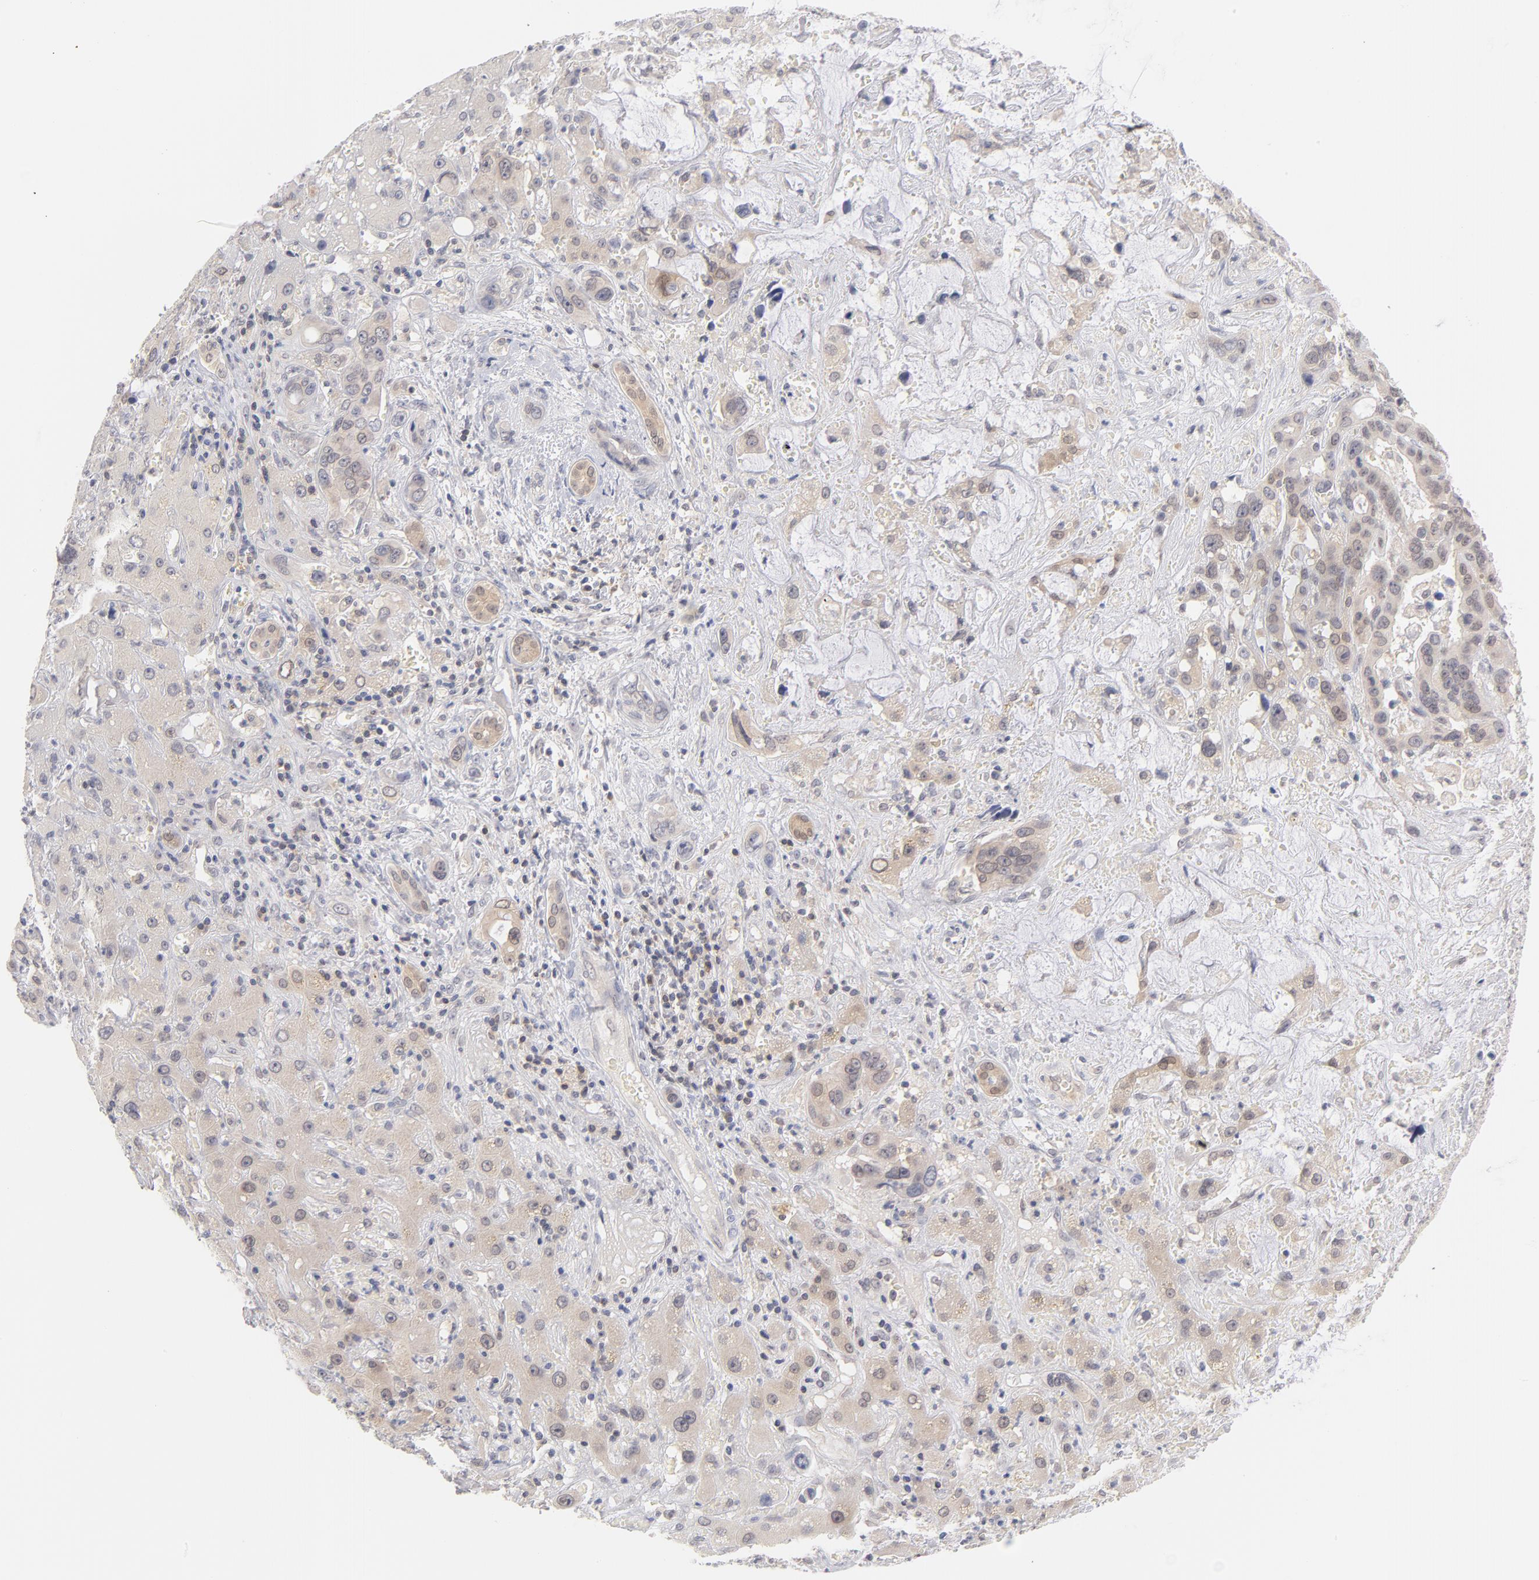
{"staining": {"intensity": "weak", "quantity": "25%-75%", "location": "cytoplasmic/membranous"}, "tissue": "liver cancer", "cell_type": "Tumor cells", "image_type": "cancer", "snomed": [{"axis": "morphology", "description": "Cholangiocarcinoma"}, {"axis": "topography", "description": "Liver"}], "caption": "About 25%-75% of tumor cells in cholangiocarcinoma (liver) demonstrate weak cytoplasmic/membranous protein expression as visualized by brown immunohistochemical staining.", "gene": "CASP6", "patient": {"sex": "female", "age": 65}}